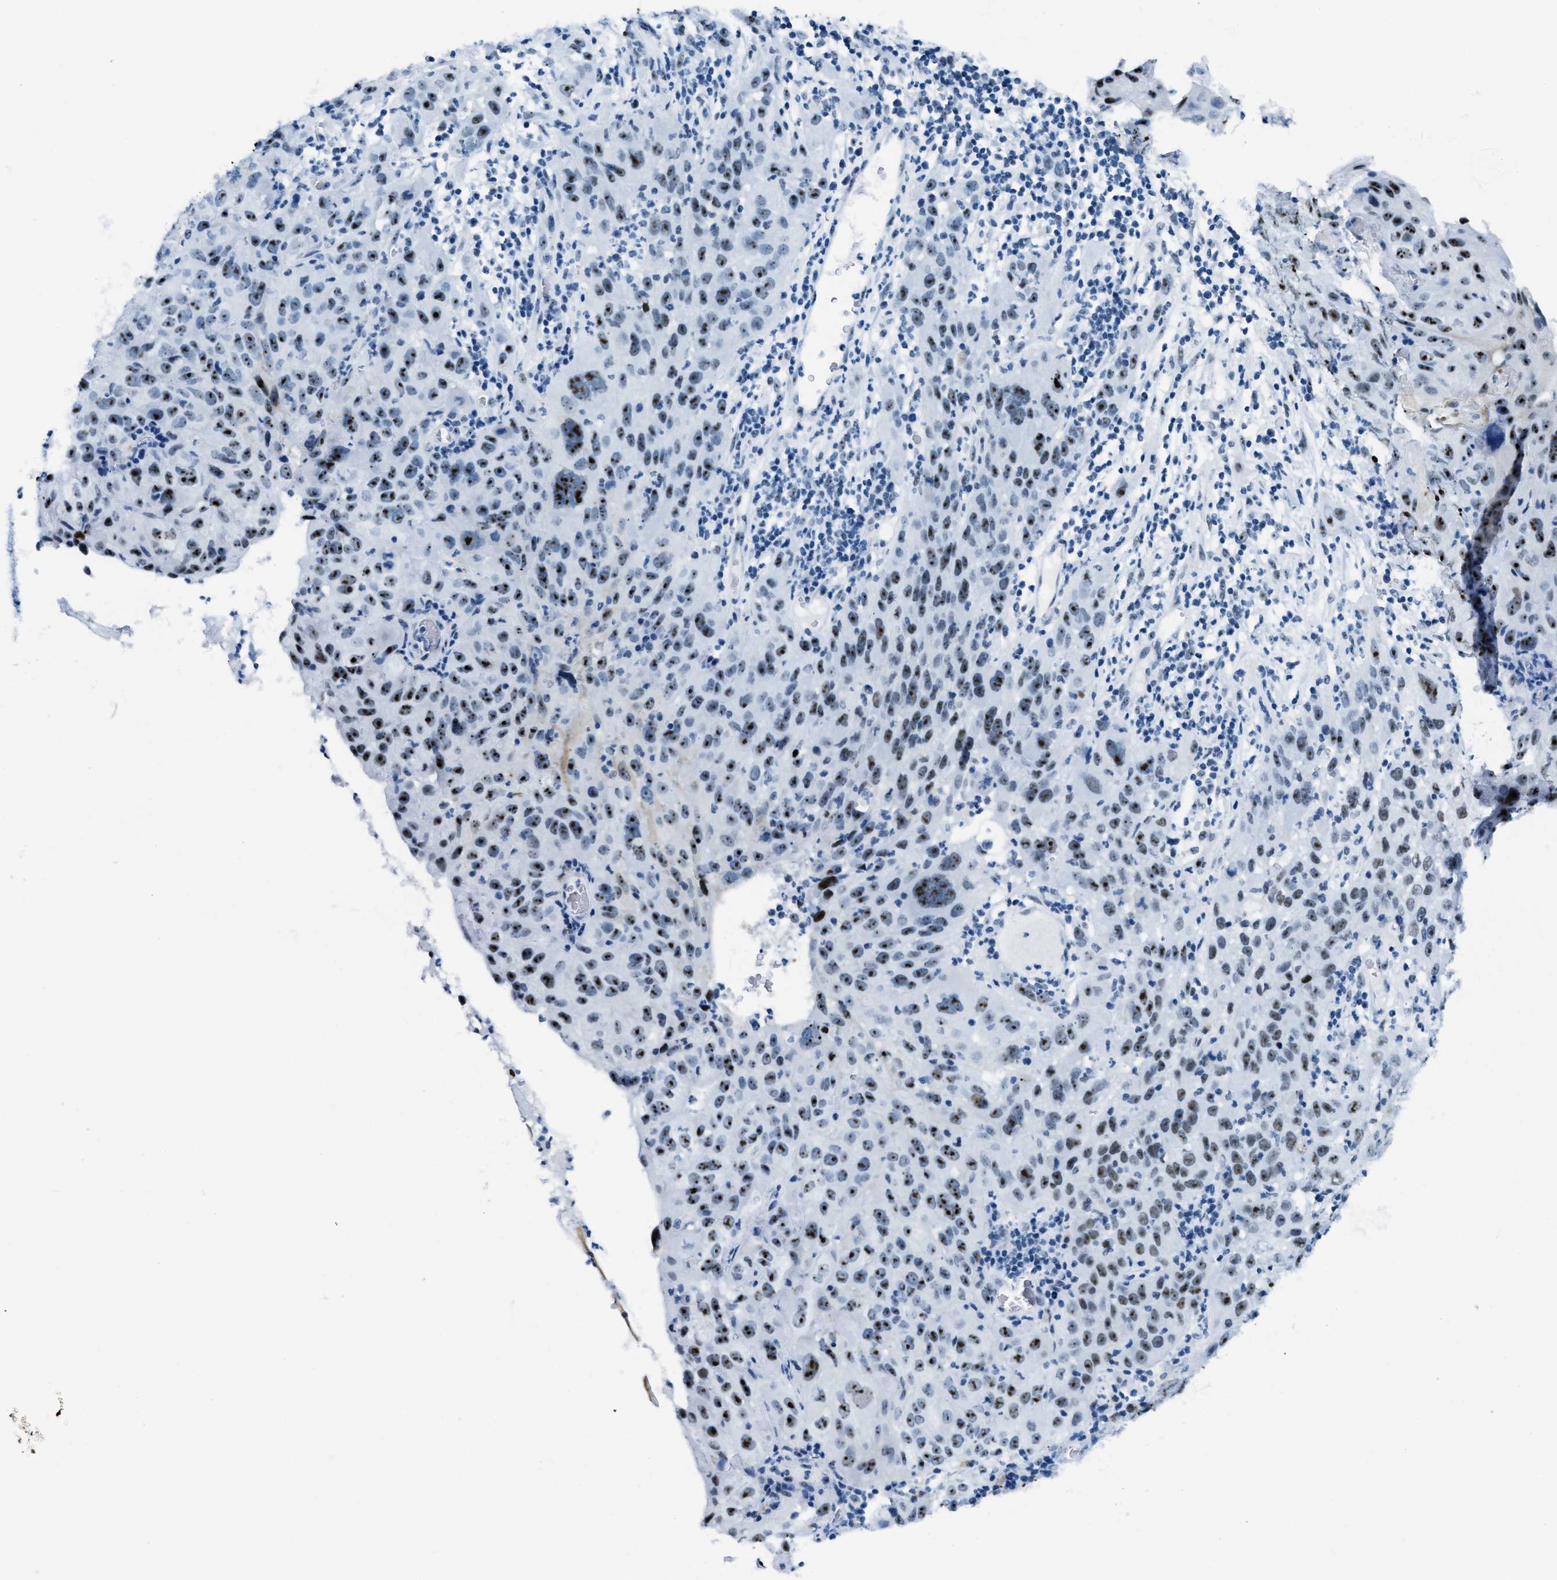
{"staining": {"intensity": "strong", "quantity": ">75%", "location": "nuclear"}, "tissue": "cervical cancer", "cell_type": "Tumor cells", "image_type": "cancer", "snomed": [{"axis": "morphology", "description": "Squamous cell carcinoma, NOS"}, {"axis": "topography", "description": "Cervix"}], "caption": "DAB immunohistochemical staining of cervical squamous cell carcinoma demonstrates strong nuclear protein staining in approximately >75% of tumor cells.", "gene": "PLA2G2A", "patient": {"sex": "female", "age": 32}}